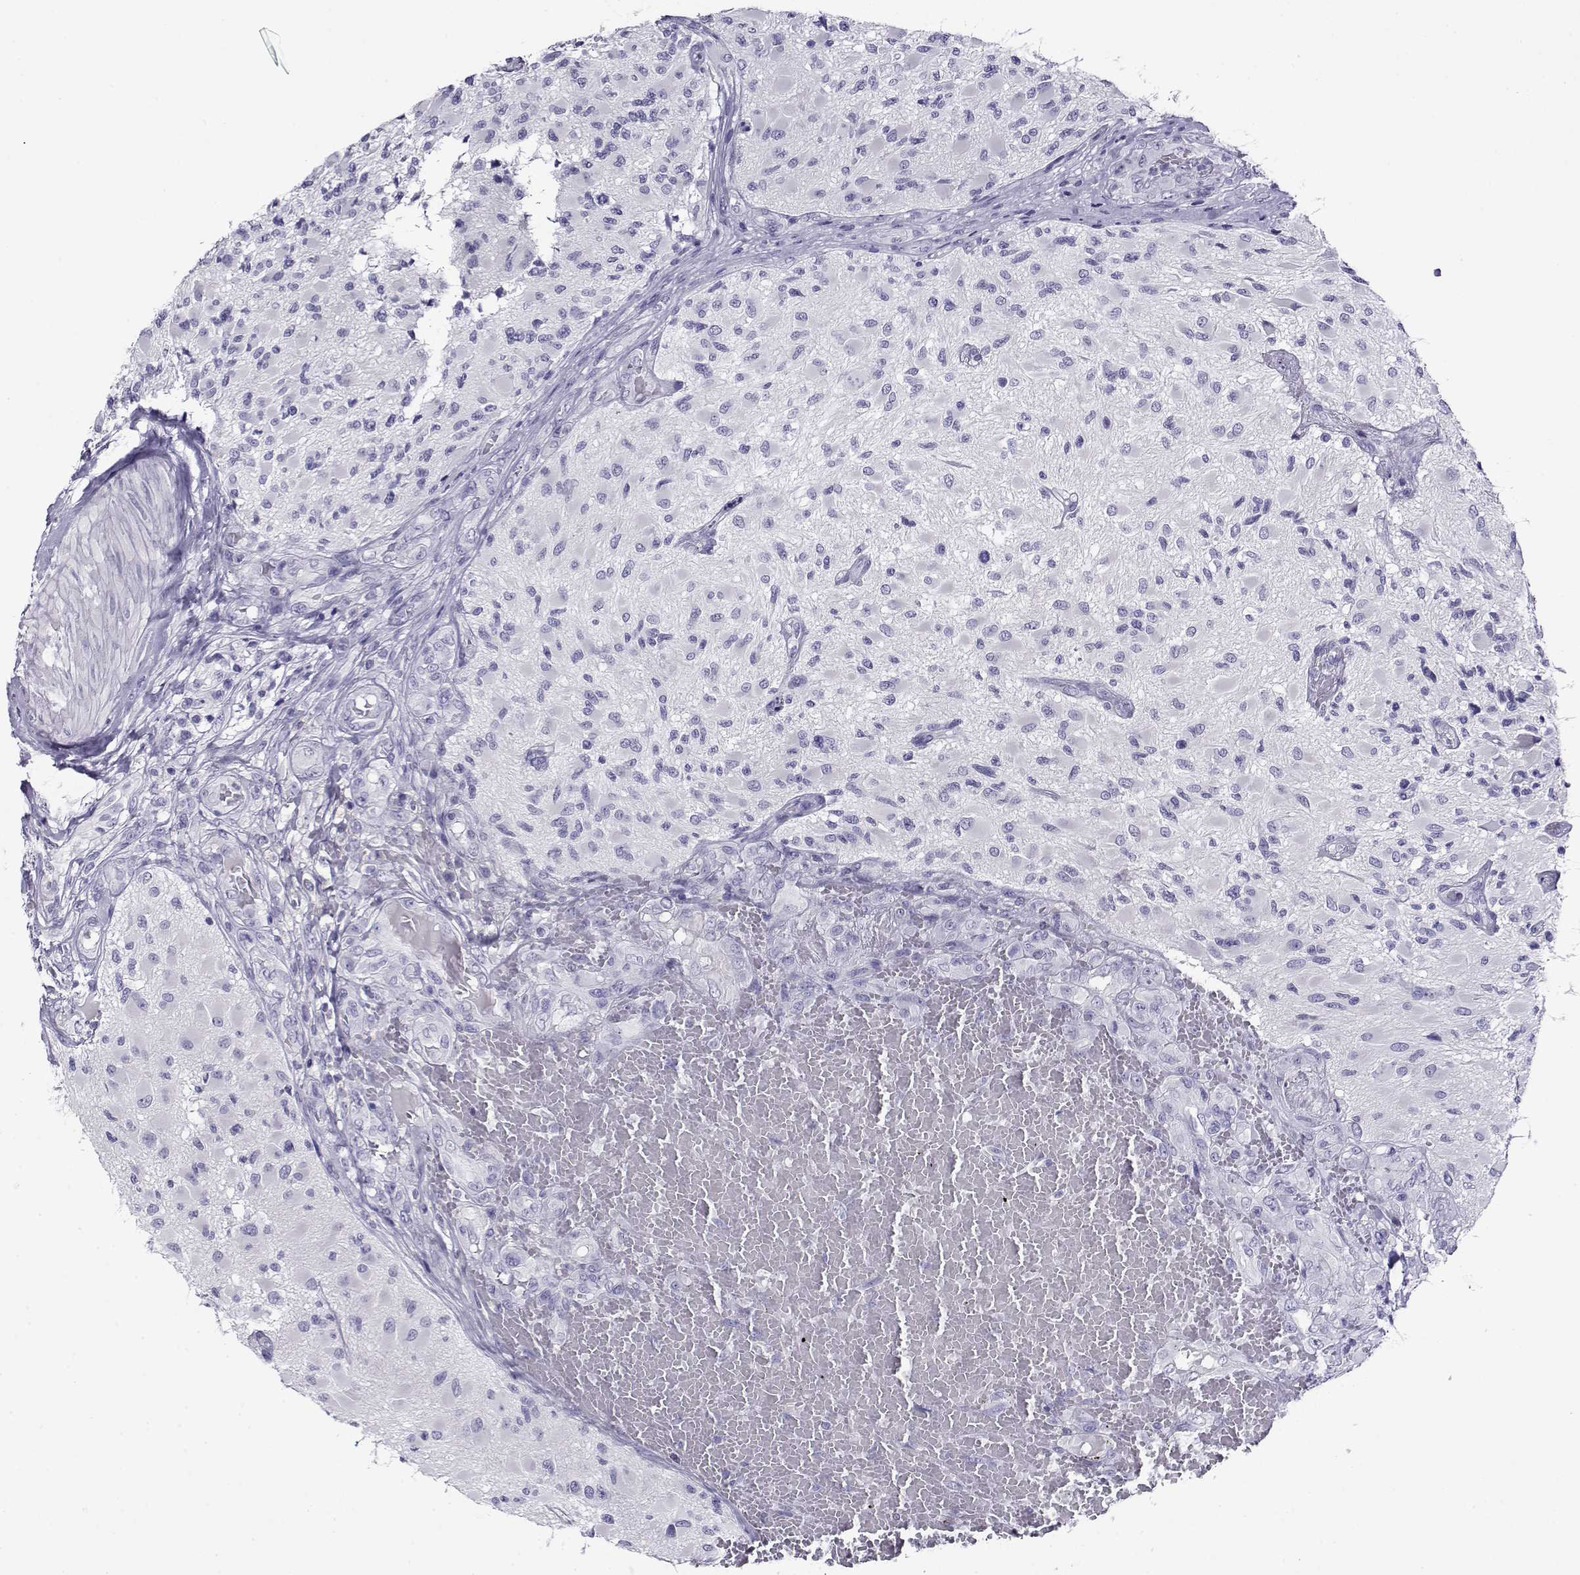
{"staining": {"intensity": "negative", "quantity": "none", "location": "none"}, "tissue": "glioma", "cell_type": "Tumor cells", "image_type": "cancer", "snomed": [{"axis": "morphology", "description": "Glioma, malignant, High grade"}, {"axis": "topography", "description": "Brain"}], "caption": "An image of human high-grade glioma (malignant) is negative for staining in tumor cells.", "gene": "CABS1", "patient": {"sex": "female", "age": 63}}